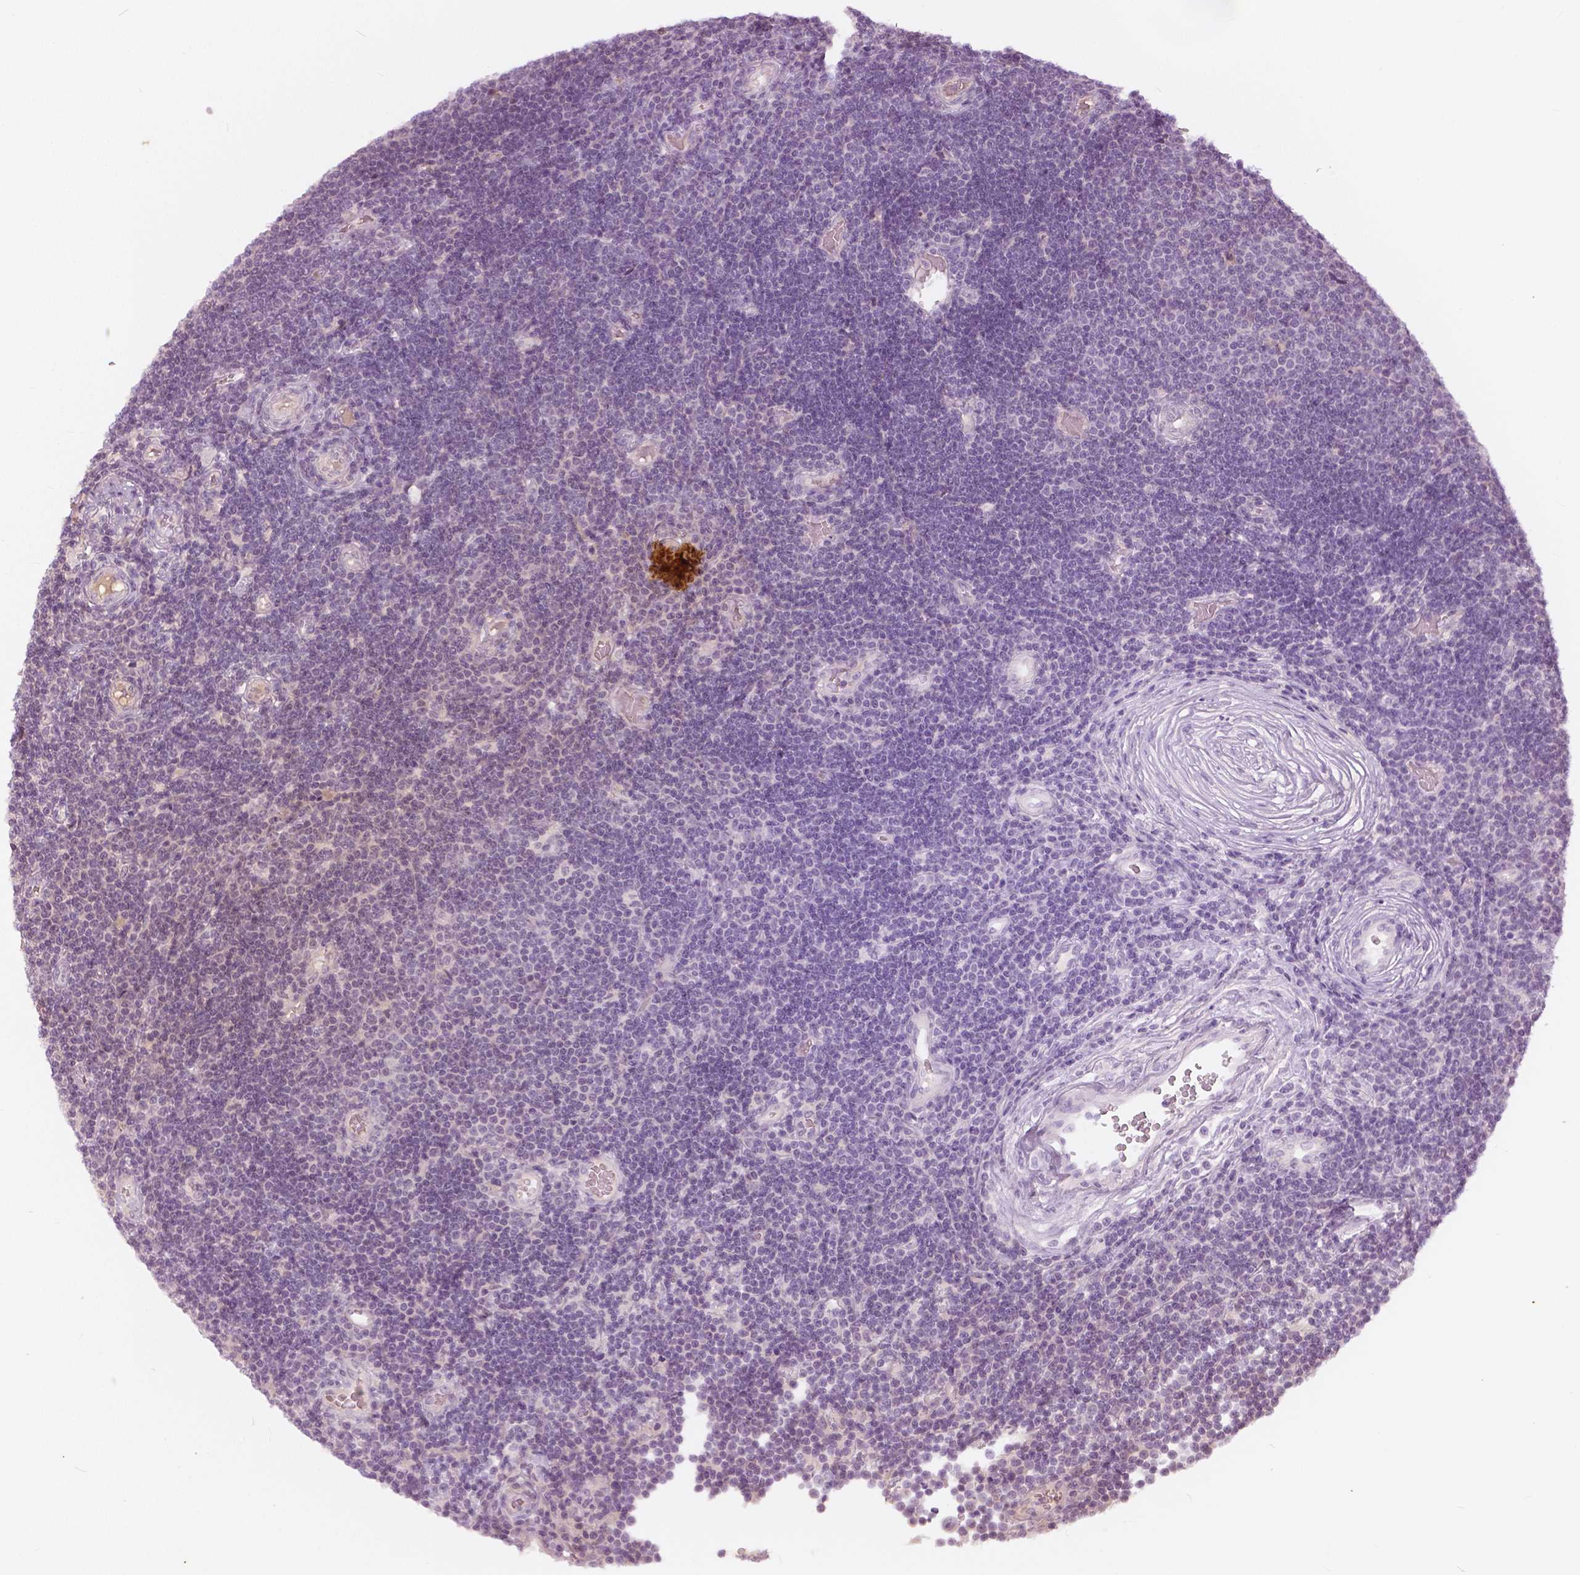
{"staining": {"intensity": "negative", "quantity": "none", "location": "none"}, "tissue": "lymphoma", "cell_type": "Tumor cells", "image_type": "cancer", "snomed": [{"axis": "morphology", "description": "Malignant lymphoma, non-Hodgkin's type, Low grade"}, {"axis": "topography", "description": "Brain"}], "caption": "High power microscopy histopathology image of an immunohistochemistry (IHC) image of lymphoma, revealing no significant expression in tumor cells. (DAB (3,3'-diaminobenzidine) immunohistochemistry with hematoxylin counter stain).", "gene": "ANGPTL4", "patient": {"sex": "female", "age": 66}}